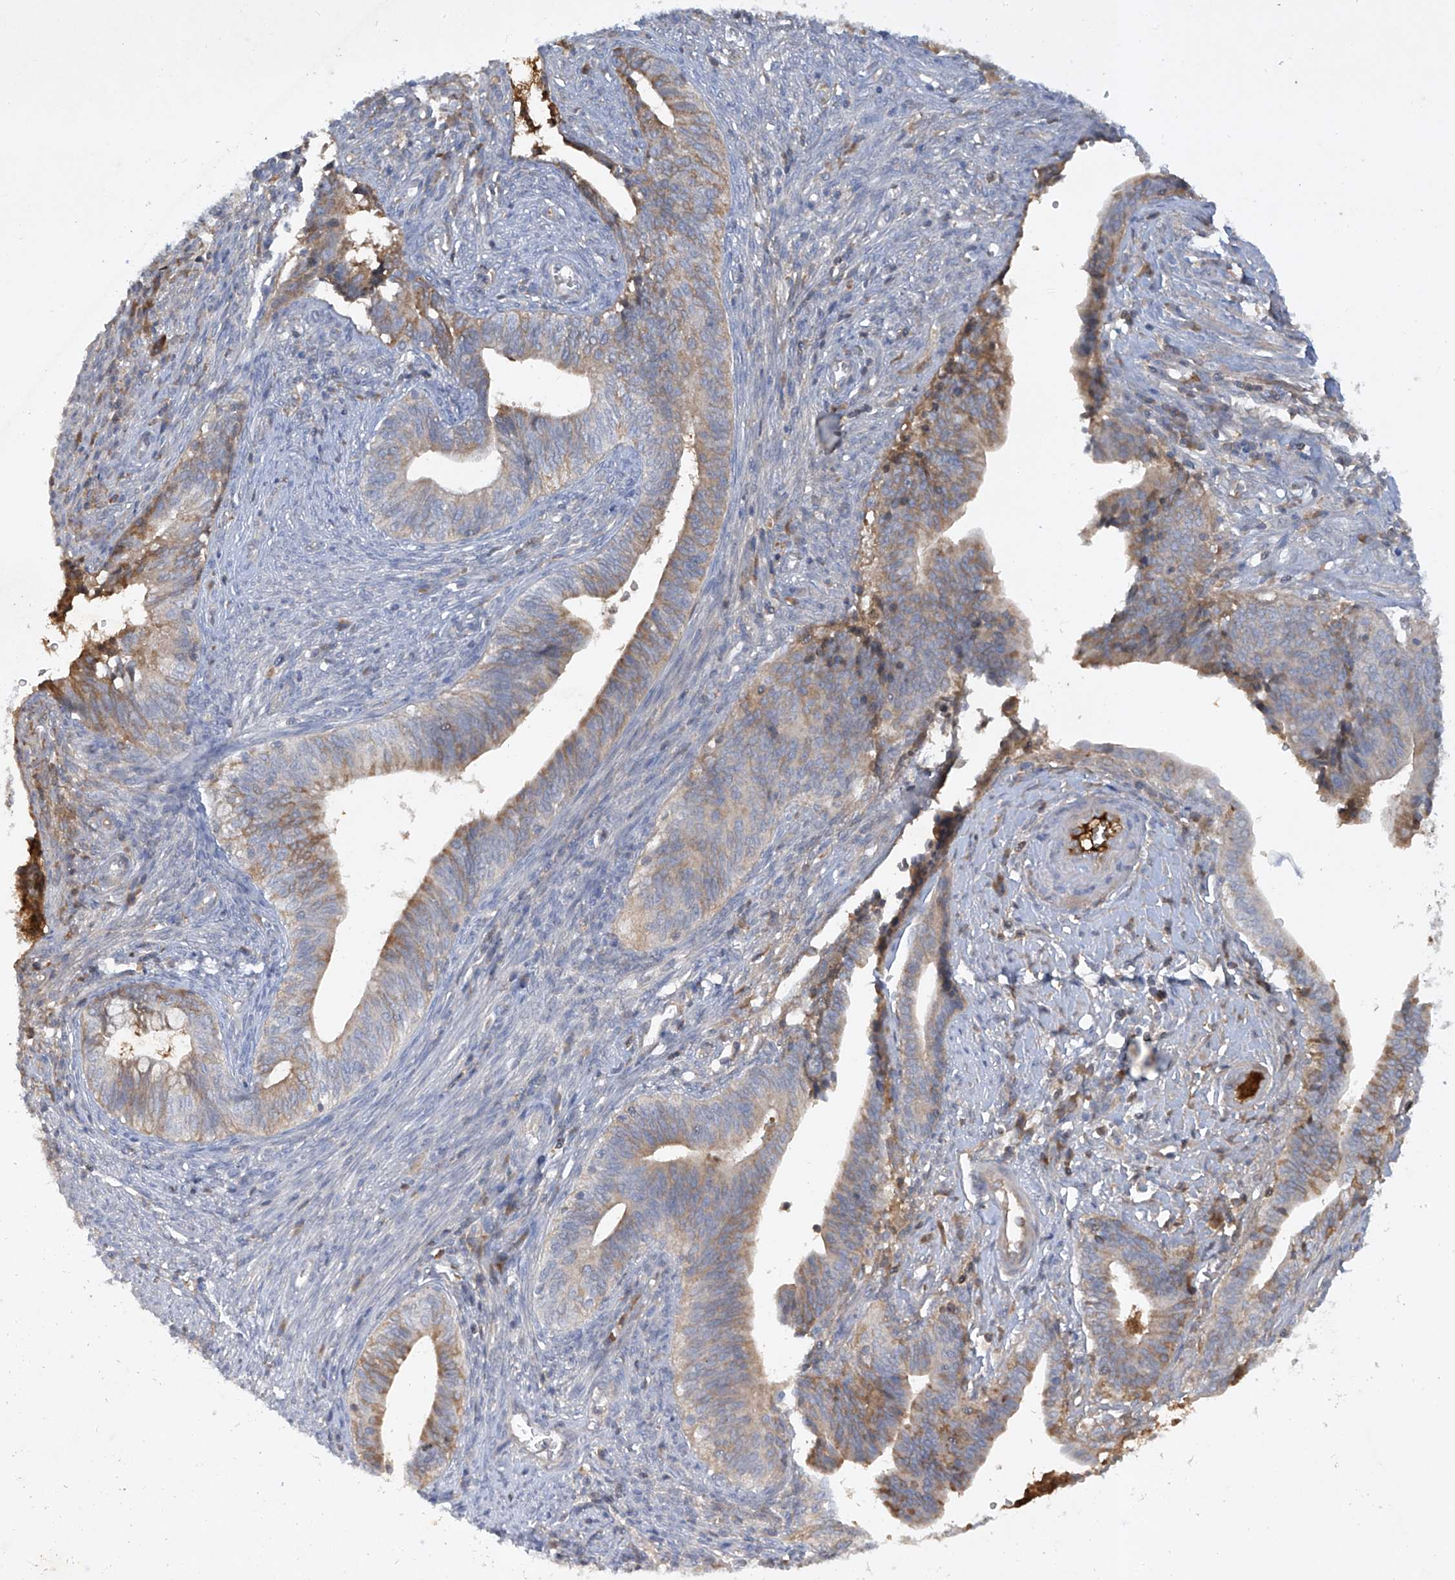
{"staining": {"intensity": "weak", "quantity": "25%-75%", "location": "cytoplasmic/membranous"}, "tissue": "cervical cancer", "cell_type": "Tumor cells", "image_type": "cancer", "snomed": [{"axis": "morphology", "description": "Adenocarcinoma, NOS"}, {"axis": "topography", "description": "Cervix"}], "caption": "Human cervical adenocarcinoma stained with a protein marker shows weak staining in tumor cells.", "gene": "HAS3", "patient": {"sex": "female", "age": 44}}